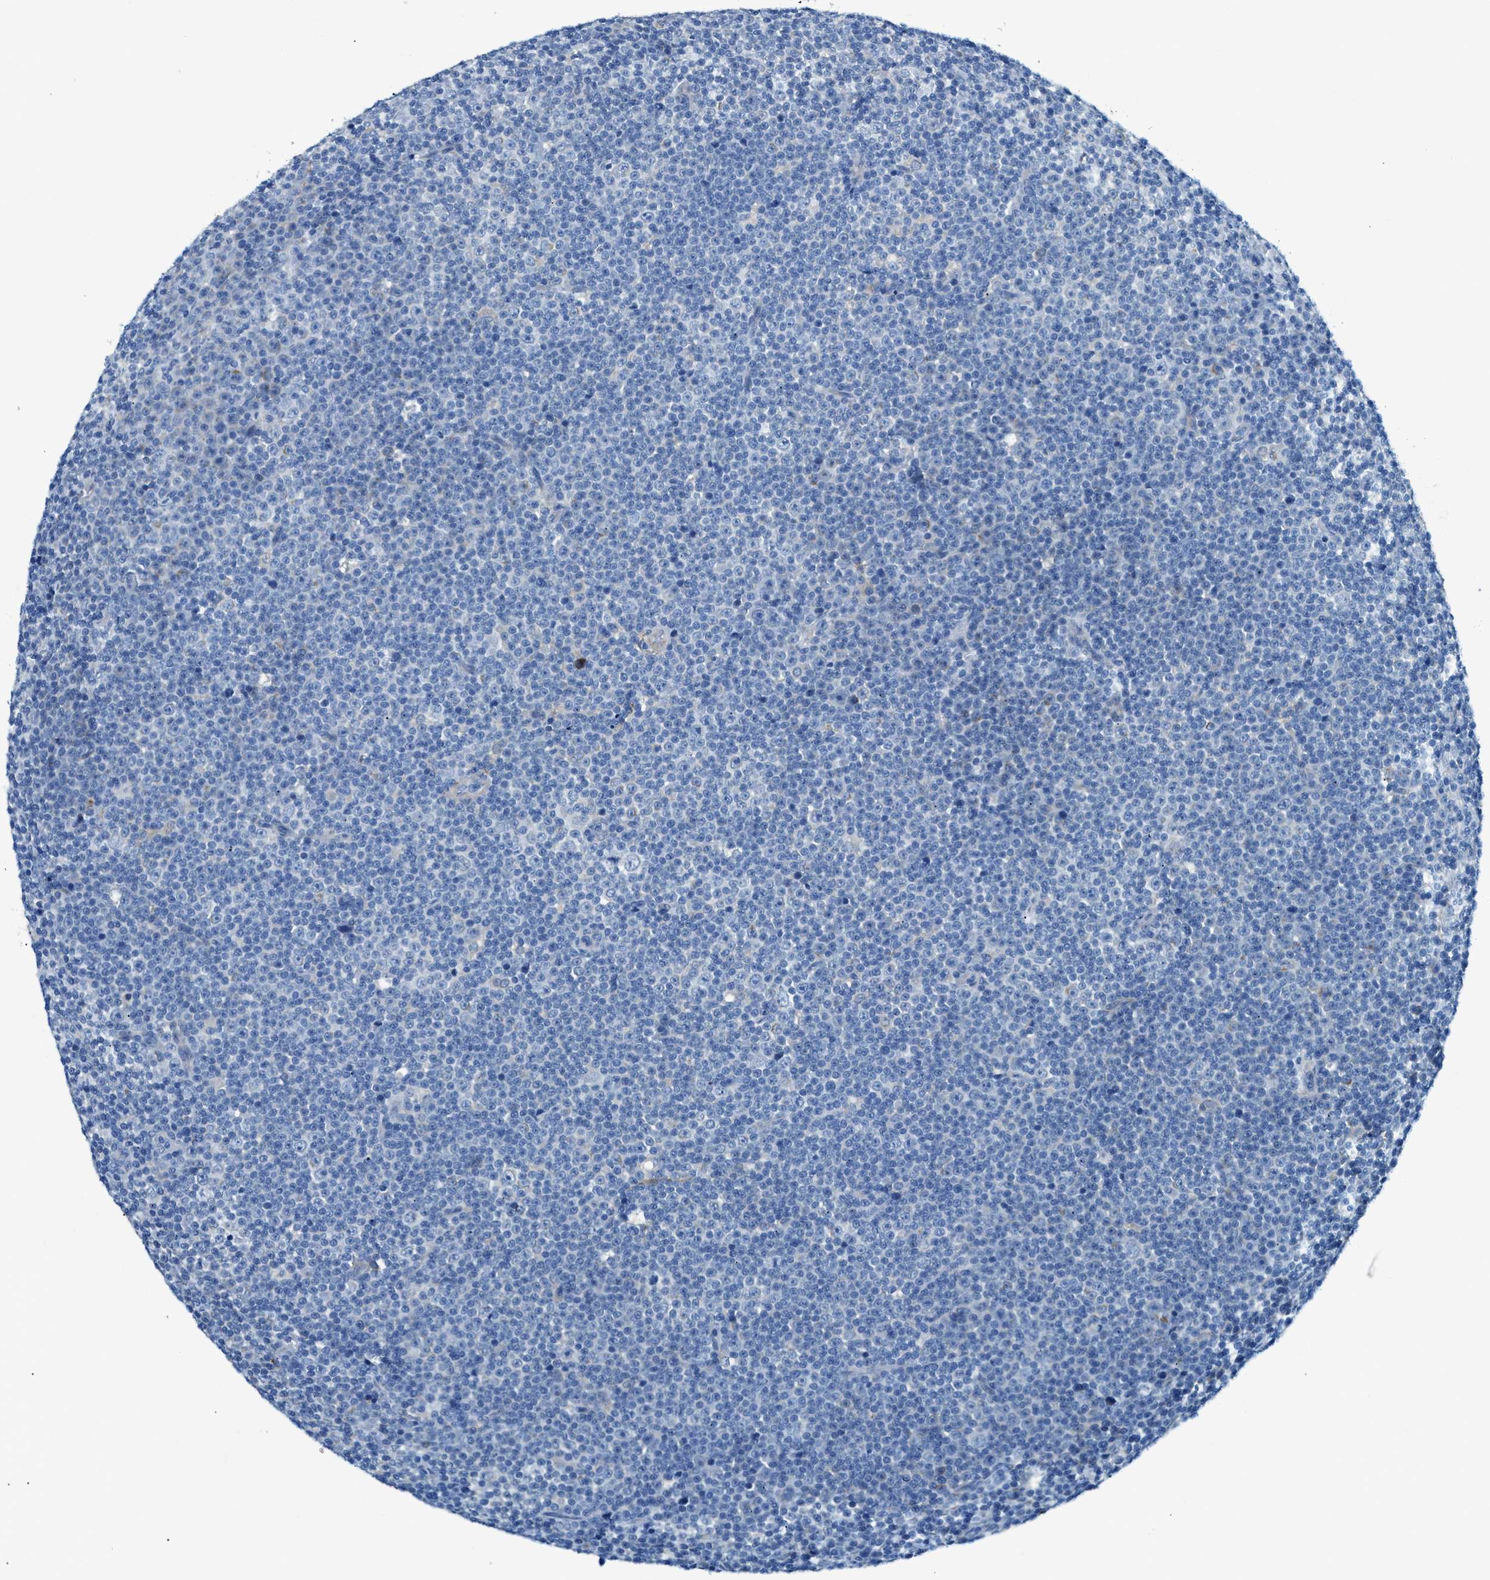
{"staining": {"intensity": "negative", "quantity": "none", "location": "none"}, "tissue": "lymphoma", "cell_type": "Tumor cells", "image_type": "cancer", "snomed": [{"axis": "morphology", "description": "Malignant lymphoma, non-Hodgkin's type, Low grade"}, {"axis": "topography", "description": "Lymph node"}], "caption": "A high-resolution photomicrograph shows immunohistochemistry staining of low-grade malignant lymphoma, non-Hodgkin's type, which exhibits no significant staining in tumor cells.", "gene": "ZDHHC13", "patient": {"sex": "female", "age": 67}}